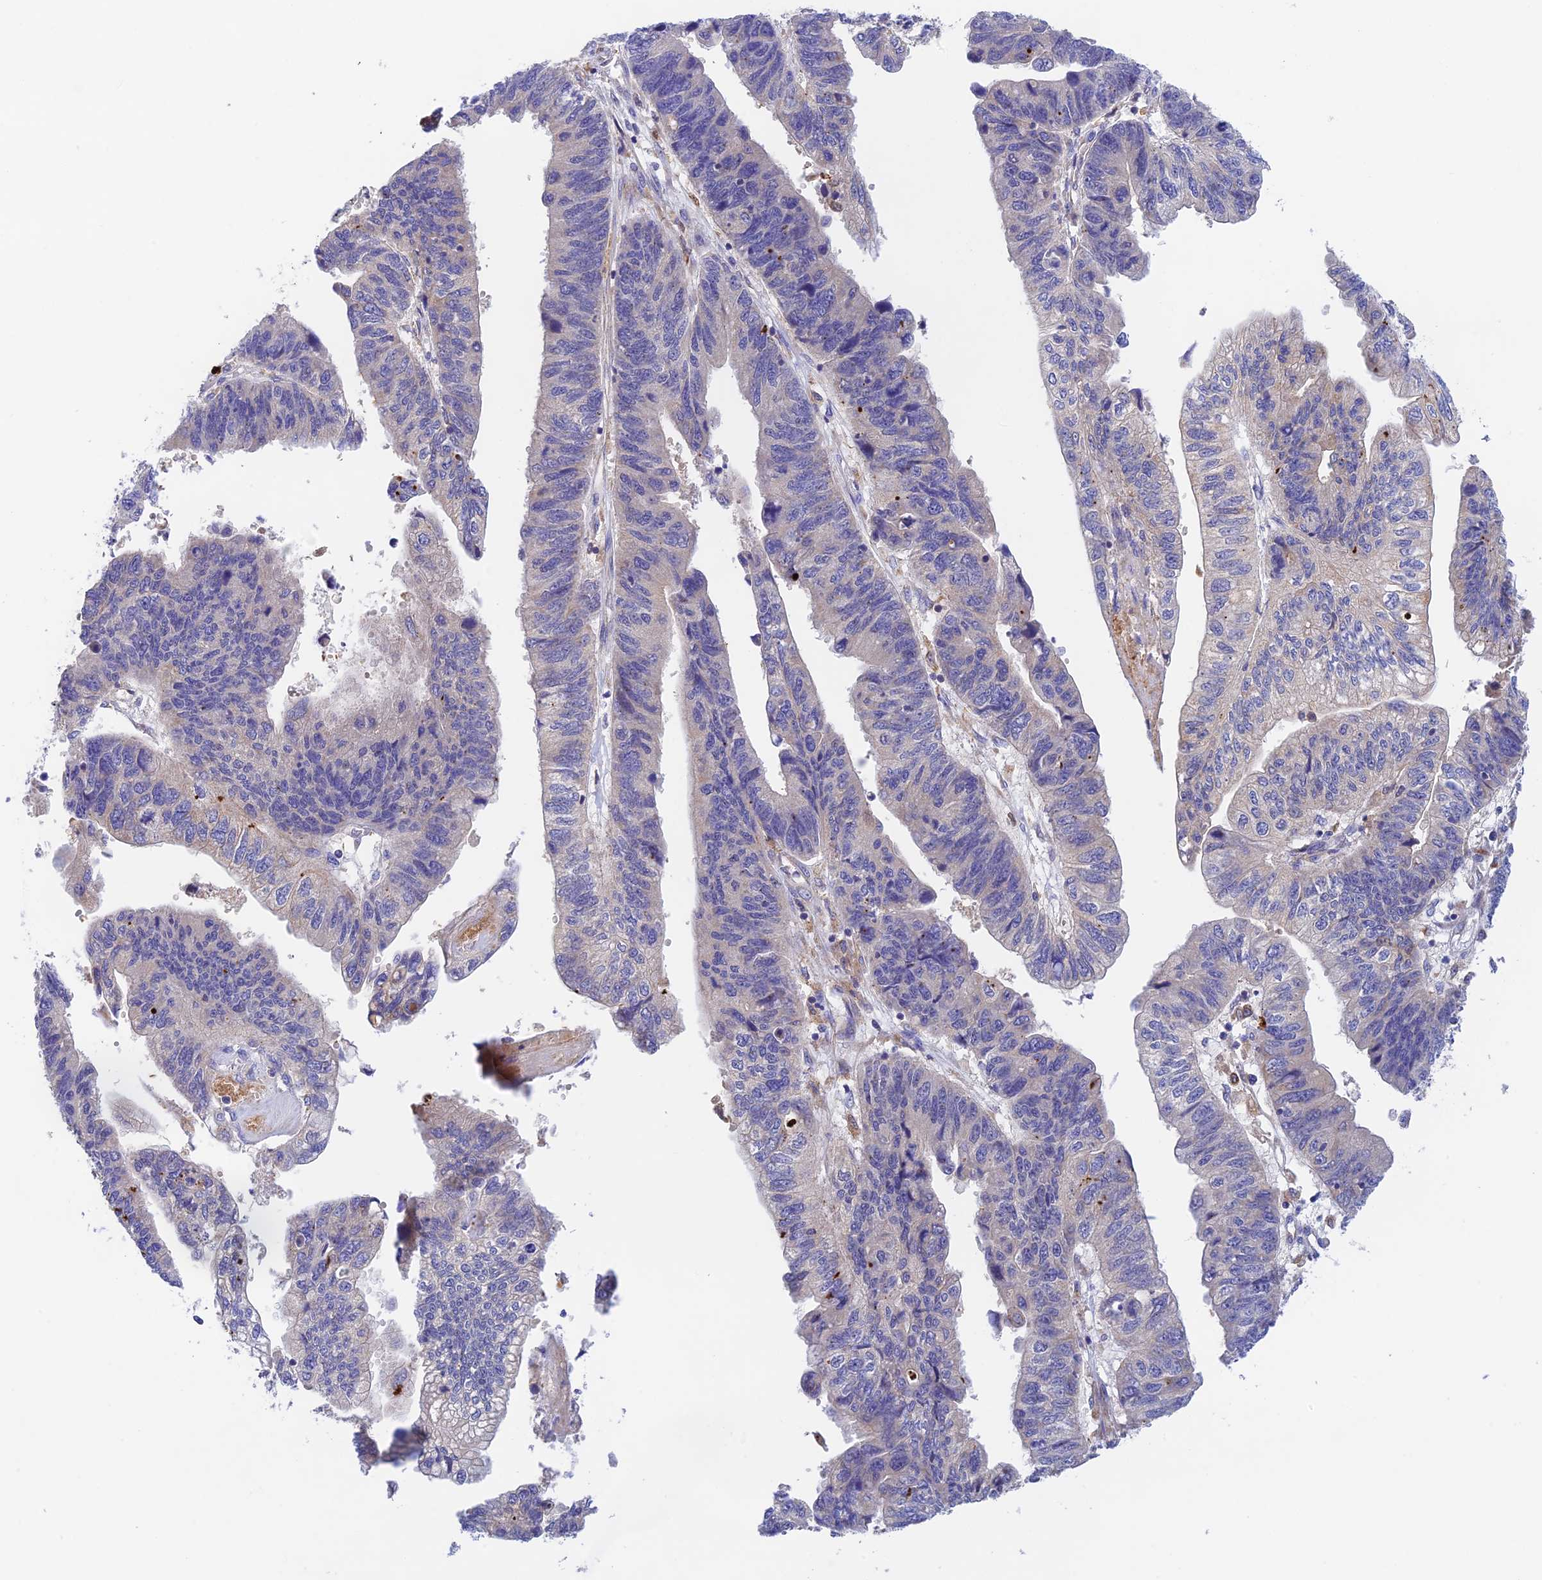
{"staining": {"intensity": "negative", "quantity": "none", "location": "none"}, "tissue": "stomach cancer", "cell_type": "Tumor cells", "image_type": "cancer", "snomed": [{"axis": "morphology", "description": "Adenocarcinoma, NOS"}, {"axis": "topography", "description": "Stomach"}], "caption": "Tumor cells show no significant positivity in adenocarcinoma (stomach).", "gene": "RANBP6", "patient": {"sex": "male", "age": 59}}